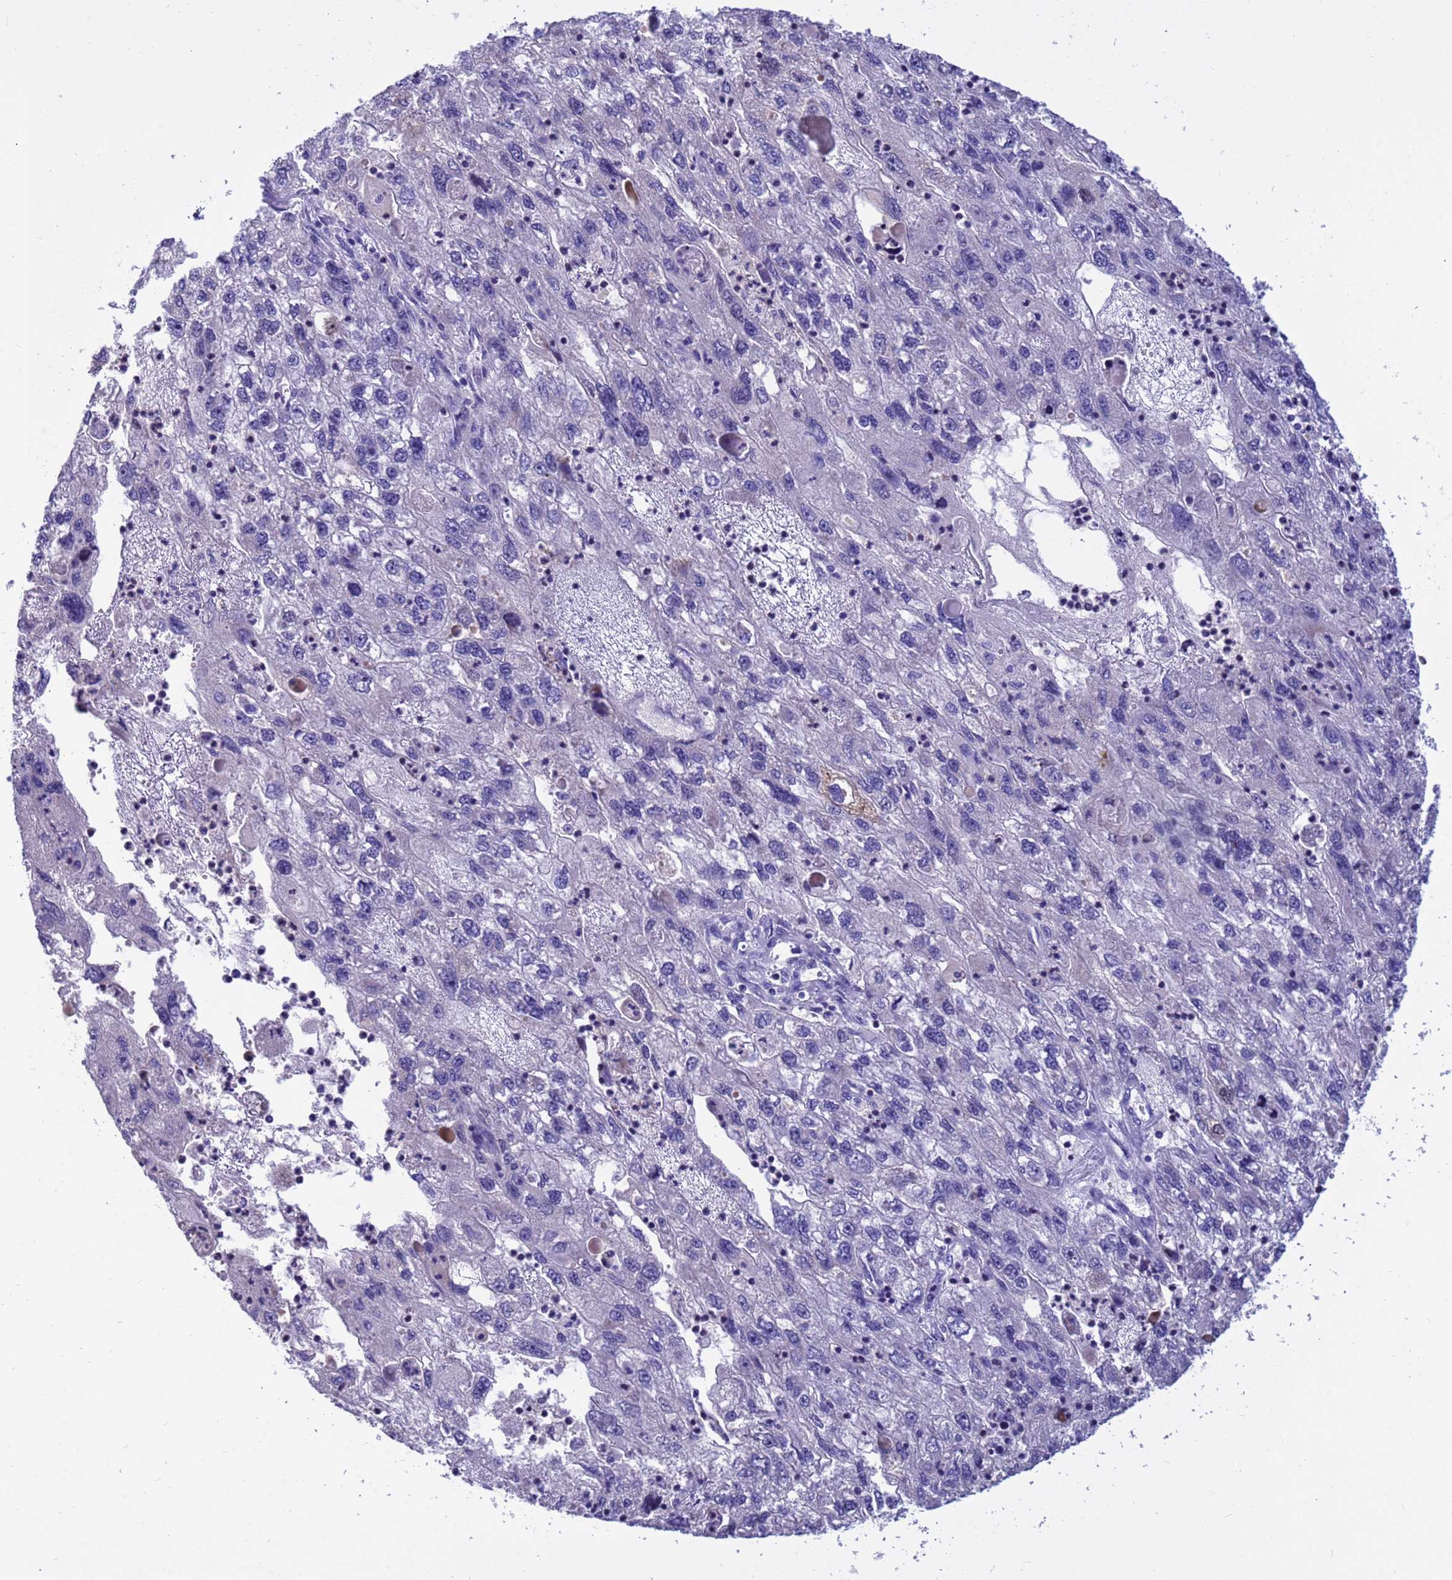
{"staining": {"intensity": "negative", "quantity": "none", "location": "none"}, "tissue": "endometrial cancer", "cell_type": "Tumor cells", "image_type": "cancer", "snomed": [{"axis": "morphology", "description": "Adenocarcinoma, NOS"}, {"axis": "topography", "description": "Endometrium"}], "caption": "IHC of endometrial cancer (adenocarcinoma) shows no expression in tumor cells.", "gene": "TUBGCP3", "patient": {"sex": "female", "age": 49}}